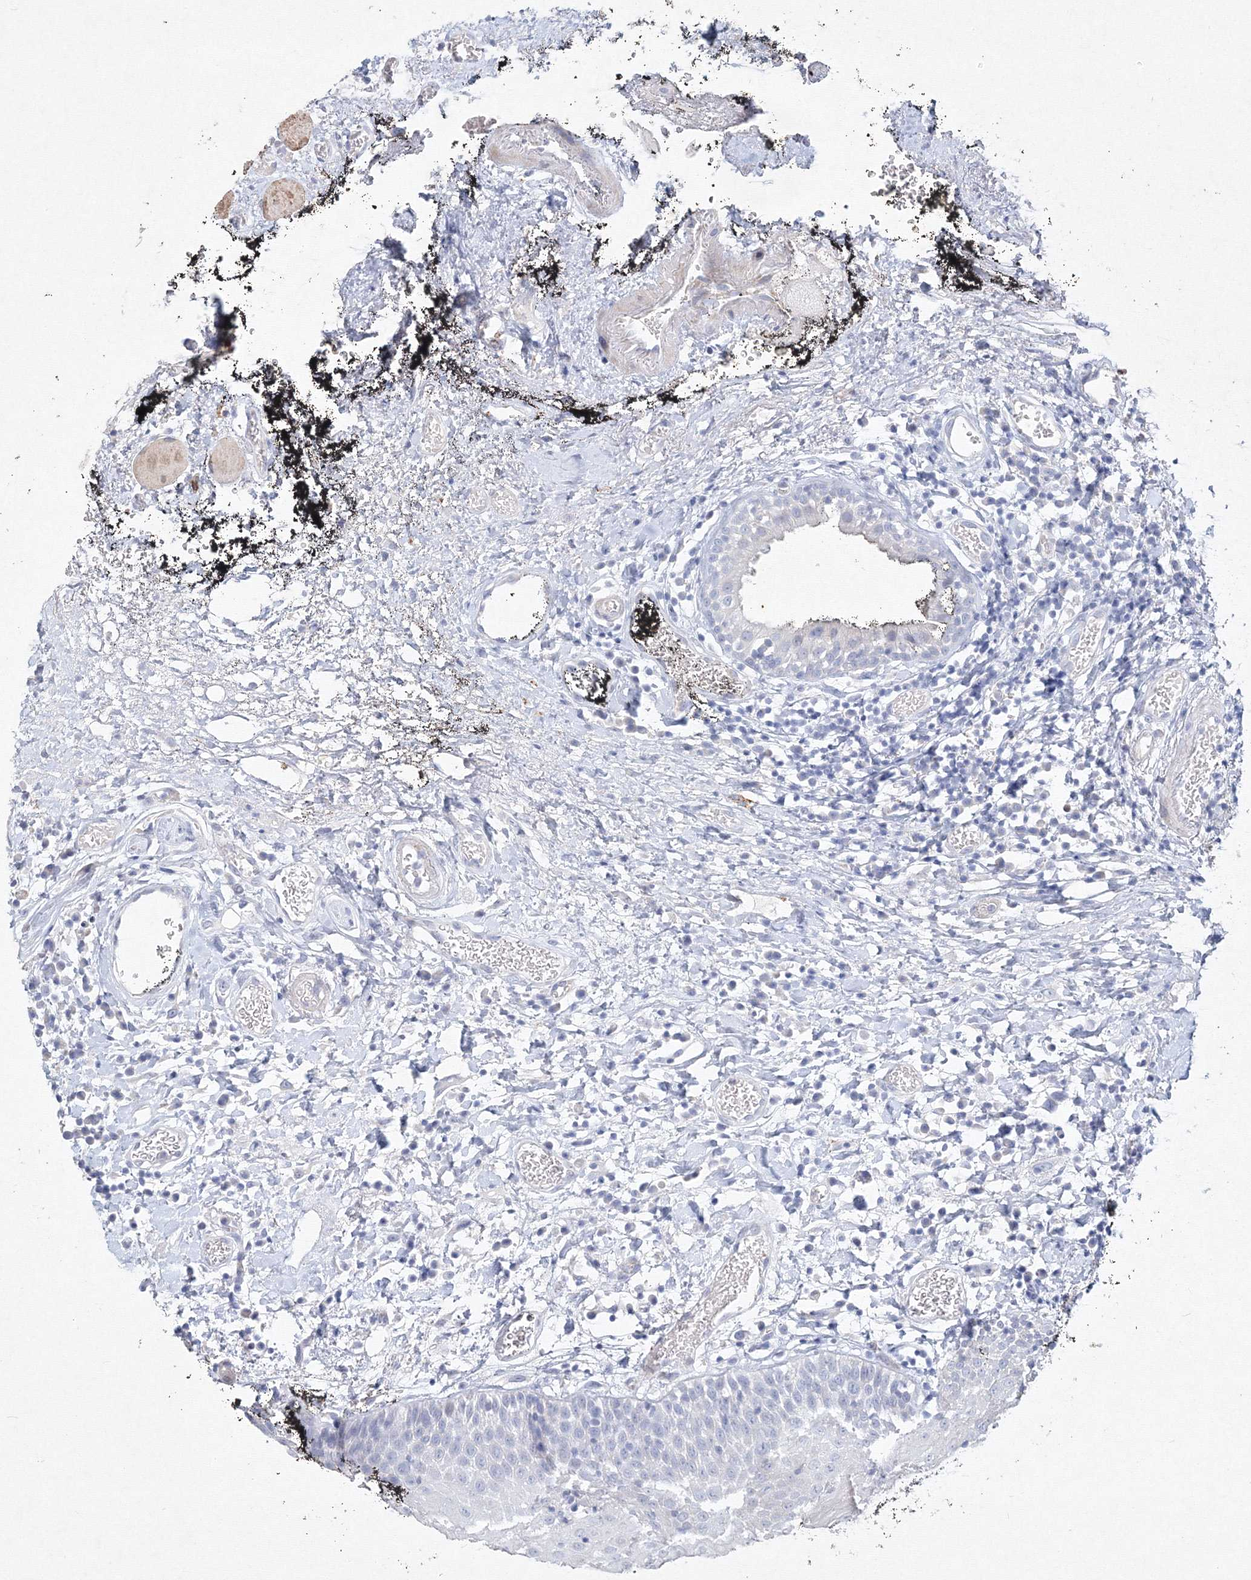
{"staining": {"intensity": "negative", "quantity": "none", "location": "none"}, "tissue": "oral mucosa", "cell_type": "Squamous epithelial cells", "image_type": "normal", "snomed": [{"axis": "morphology", "description": "Normal tissue, NOS"}, {"axis": "topography", "description": "Oral tissue"}], "caption": "A high-resolution image shows immunohistochemistry staining of unremarkable oral mucosa, which demonstrates no significant positivity in squamous epithelial cells.", "gene": "CXXC4", "patient": {"sex": "male", "age": 74}}